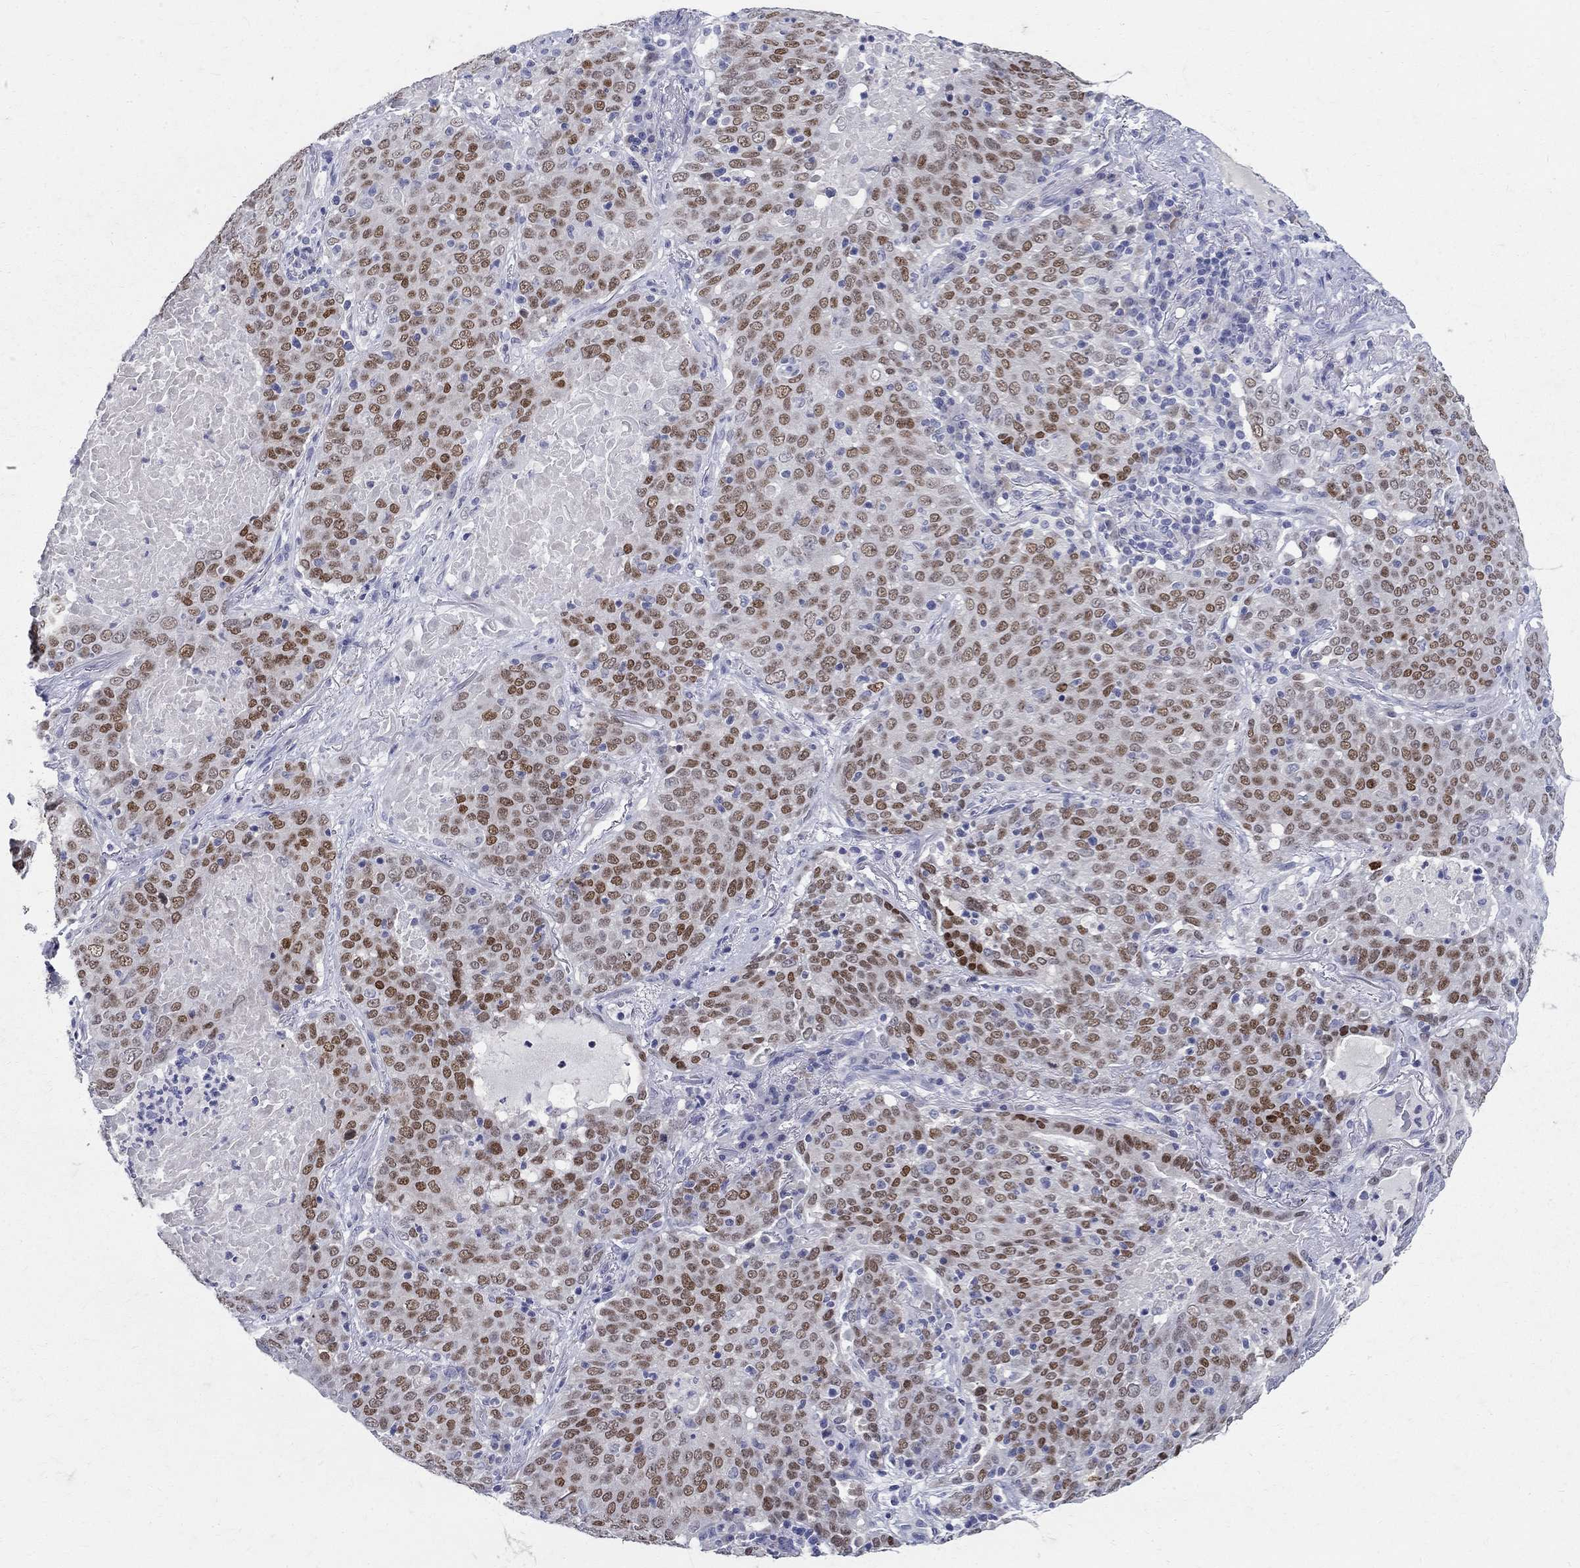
{"staining": {"intensity": "strong", "quantity": "<25%", "location": "nuclear"}, "tissue": "lung cancer", "cell_type": "Tumor cells", "image_type": "cancer", "snomed": [{"axis": "morphology", "description": "Squamous cell carcinoma, NOS"}, {"axis": "topography", "description": "Lung"}], "caption": "Protein expression analysis of lung cancer shows strong nuclear positivity in about <25% of tumor cells.", "gene": "SOX2", "patient": {"sex": "male", "age": 82}}